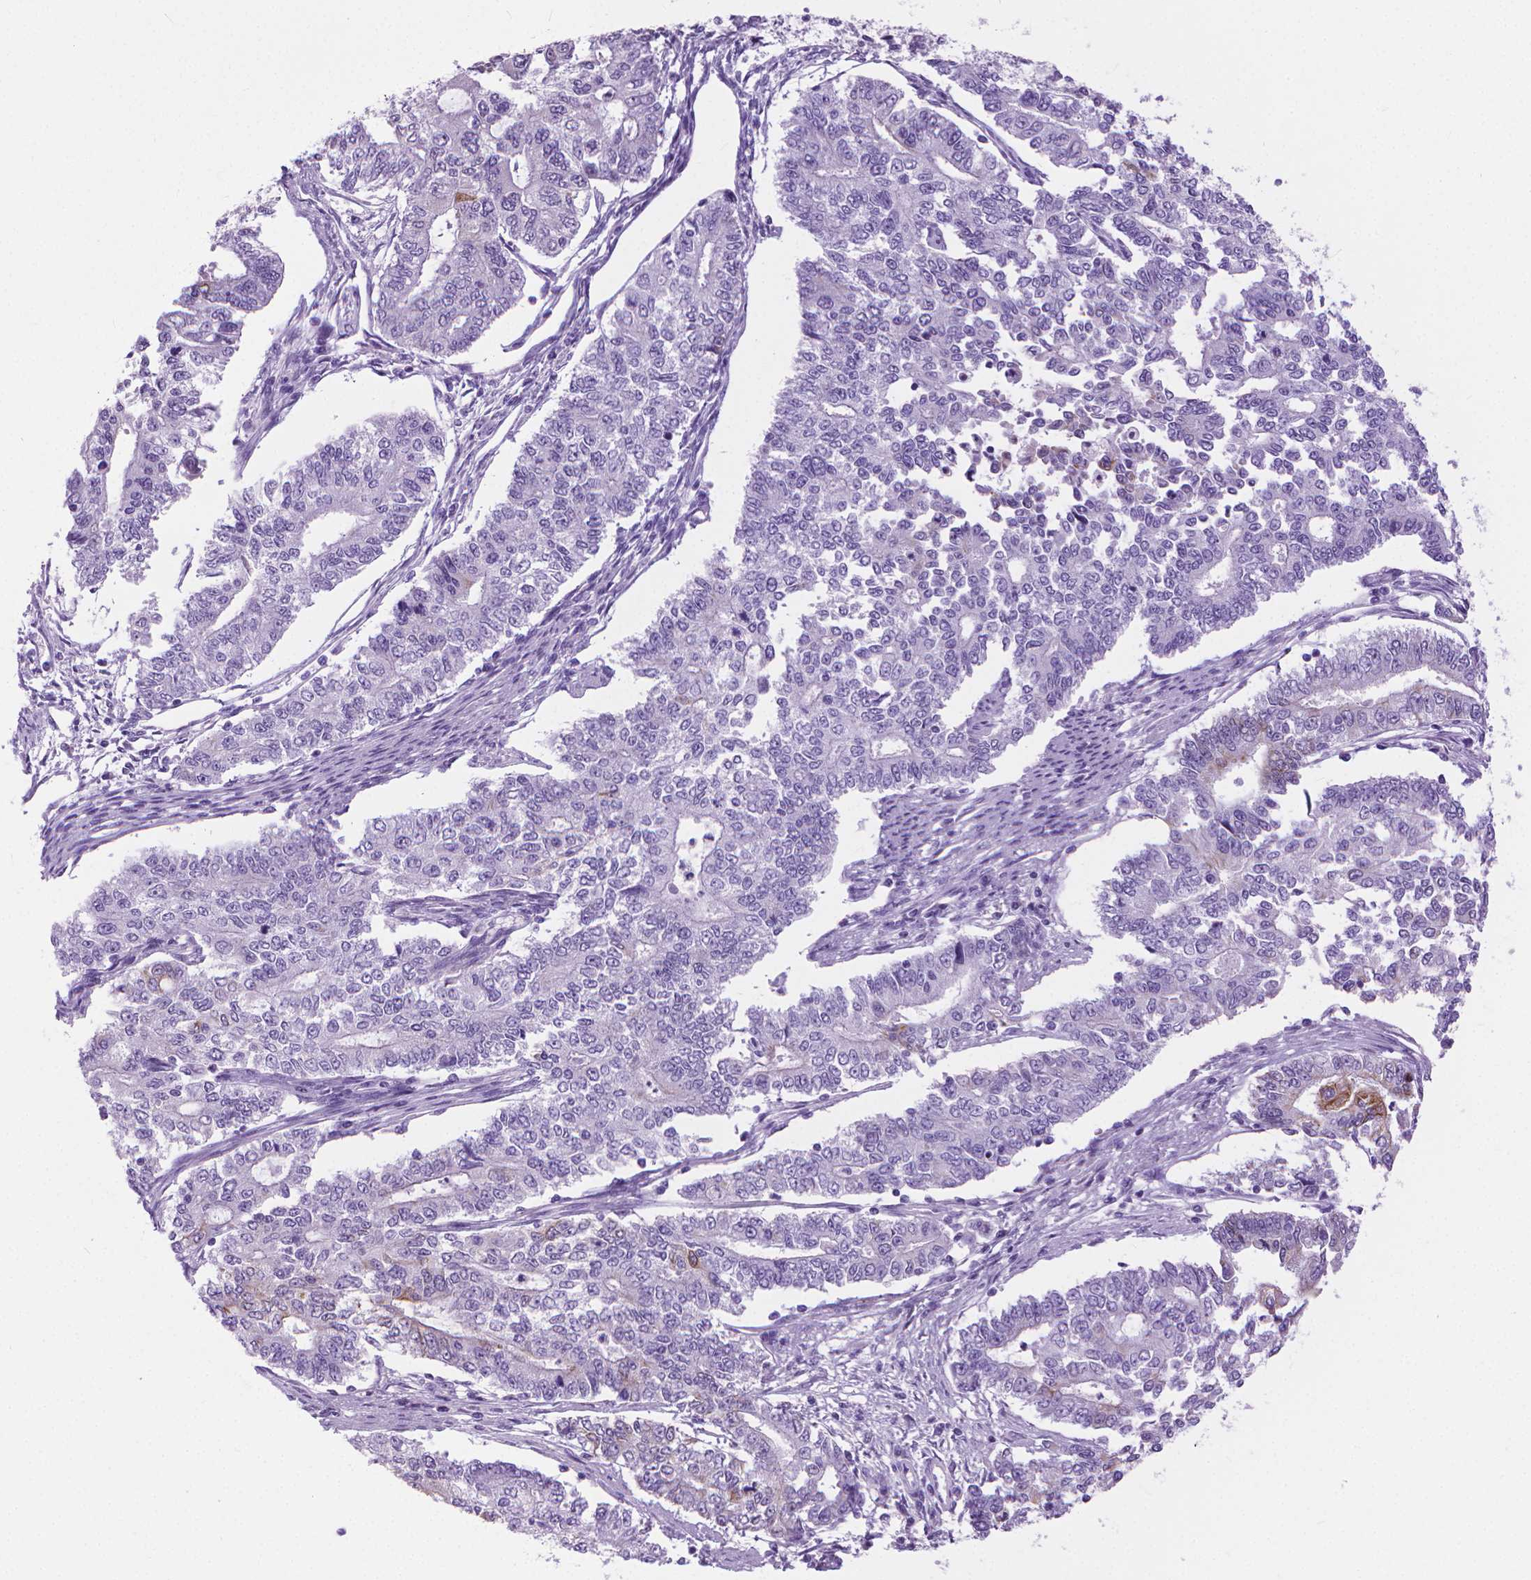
{"staining": {"intensity": "moderate", "quantity": "<25%", "location": "cytoplasmic/membranous"}, "tissue": "endometrial cancer", "cell_type": "Tumor cells", "image_type": "cancer", "snomed": [{"axis": "morphology", "description": "Adenocarcinoma, NOS"}, {"axis": "topography", "description": "Uterus"}], "caption": "High-power microscopy captured an immunohistochemistry histopathology image of endometrial cancer (adenocarcinoma), revealing moderate cytoplasmic/membranous expression in about <25% of tumor cells. (Stains: DAB (3,3'-diaminobenzidine) in brown, nuclei in blue, Microscopy: brightfield microscopy at high magnification).", "gene": "HTR2B", "patient": {"sex": "female", "age": 59}}